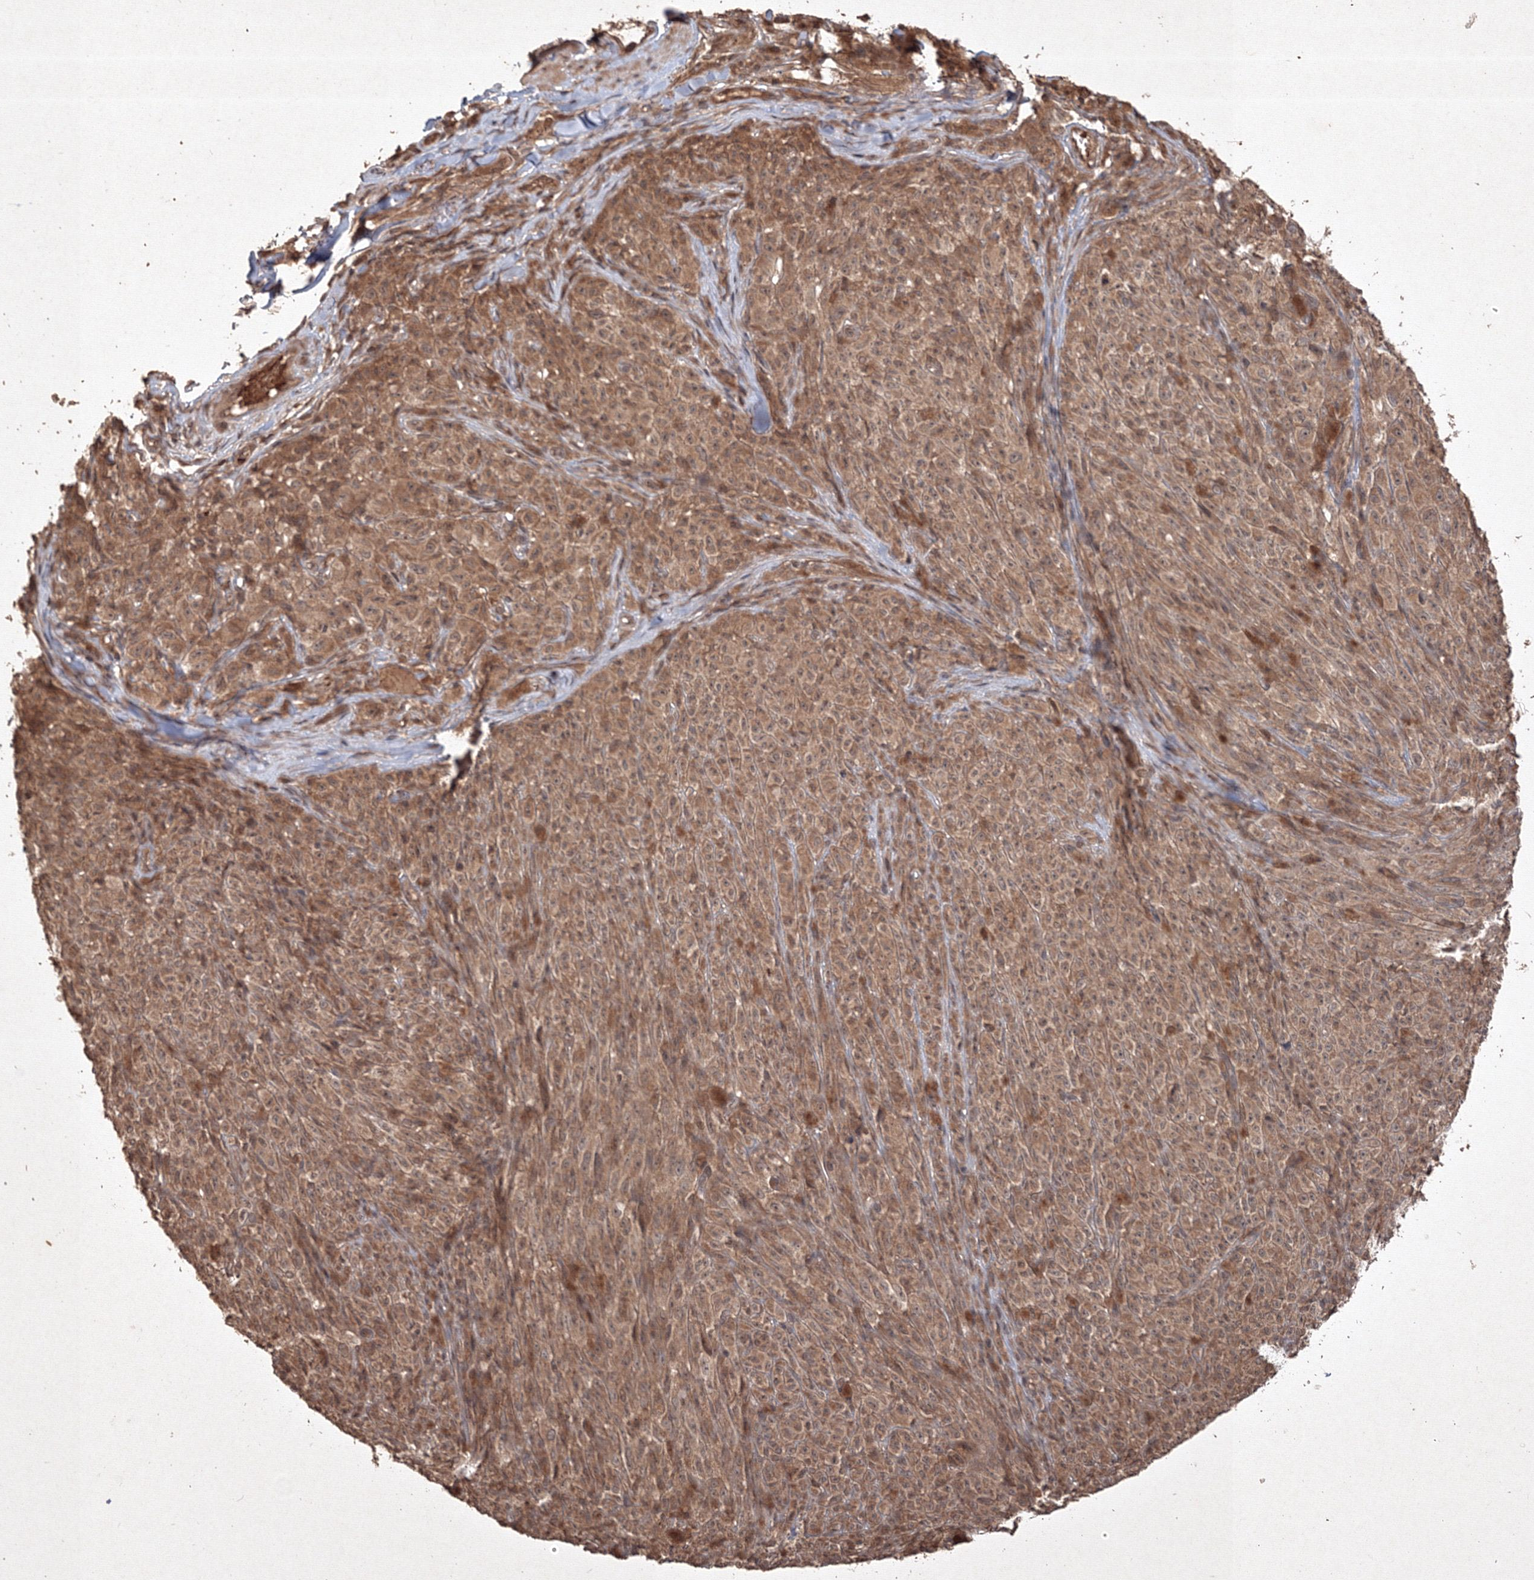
{"staining": {"intensity": "moderate", "quantity": ">75%", "location": "cytoplasmic/membranous"}, "tissue": "melanoma", "cell_type": "Tumor cells", "image_type": "cancer", "snomed": [{"axis": "morphology", "description": "Malignant melanoma, NOS"}, {"axis": "topography", "description": "Skin"}], "caption": "Approximately >75% of tumor cells in malignant melanoma display moderate cytoplasmic/membranous protein expression as visualized by brown immunohistochemical staining.", "gene": "PELI3", "patient": {"sex": "female", "age": 82}}